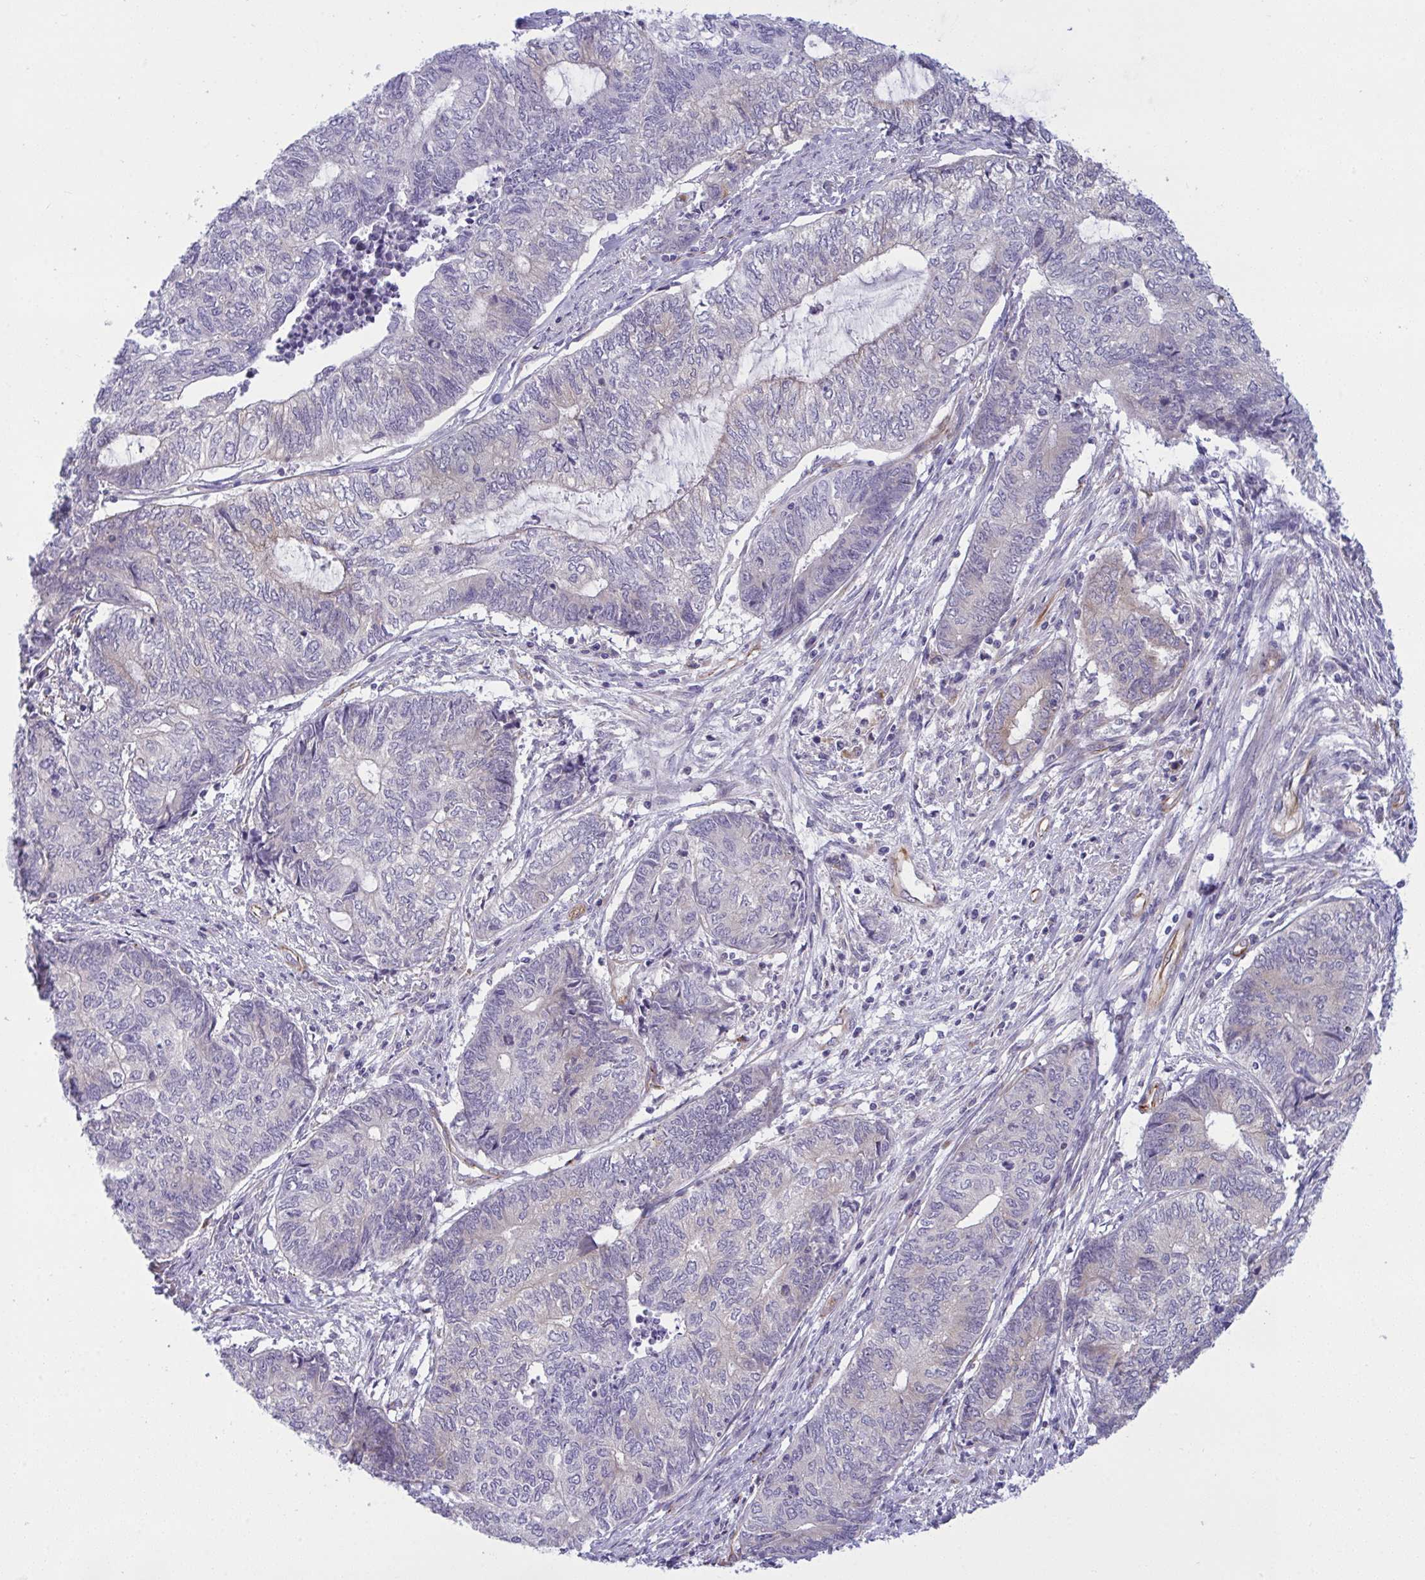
{"staining": {"intensity": "negative", "quantity": "none", "location": "none"}, "tissue": "endometrial cancer", "cell_type": "Tumor cells", "image_type": "cancer", "snomed": [{"axis": "morphology", "description": "Adenocarcinoma, NOS"}, {"axis": "topography", "description": "Uterus"}, {"axis": "topography", "description": "Endometrium"}], "caption": "A micrograph of human endometrial adenocarcinoma is negative for staining in tumor cells.", "gene": "DCBLD1", "patient": {"sex": "female", "age": 70}}